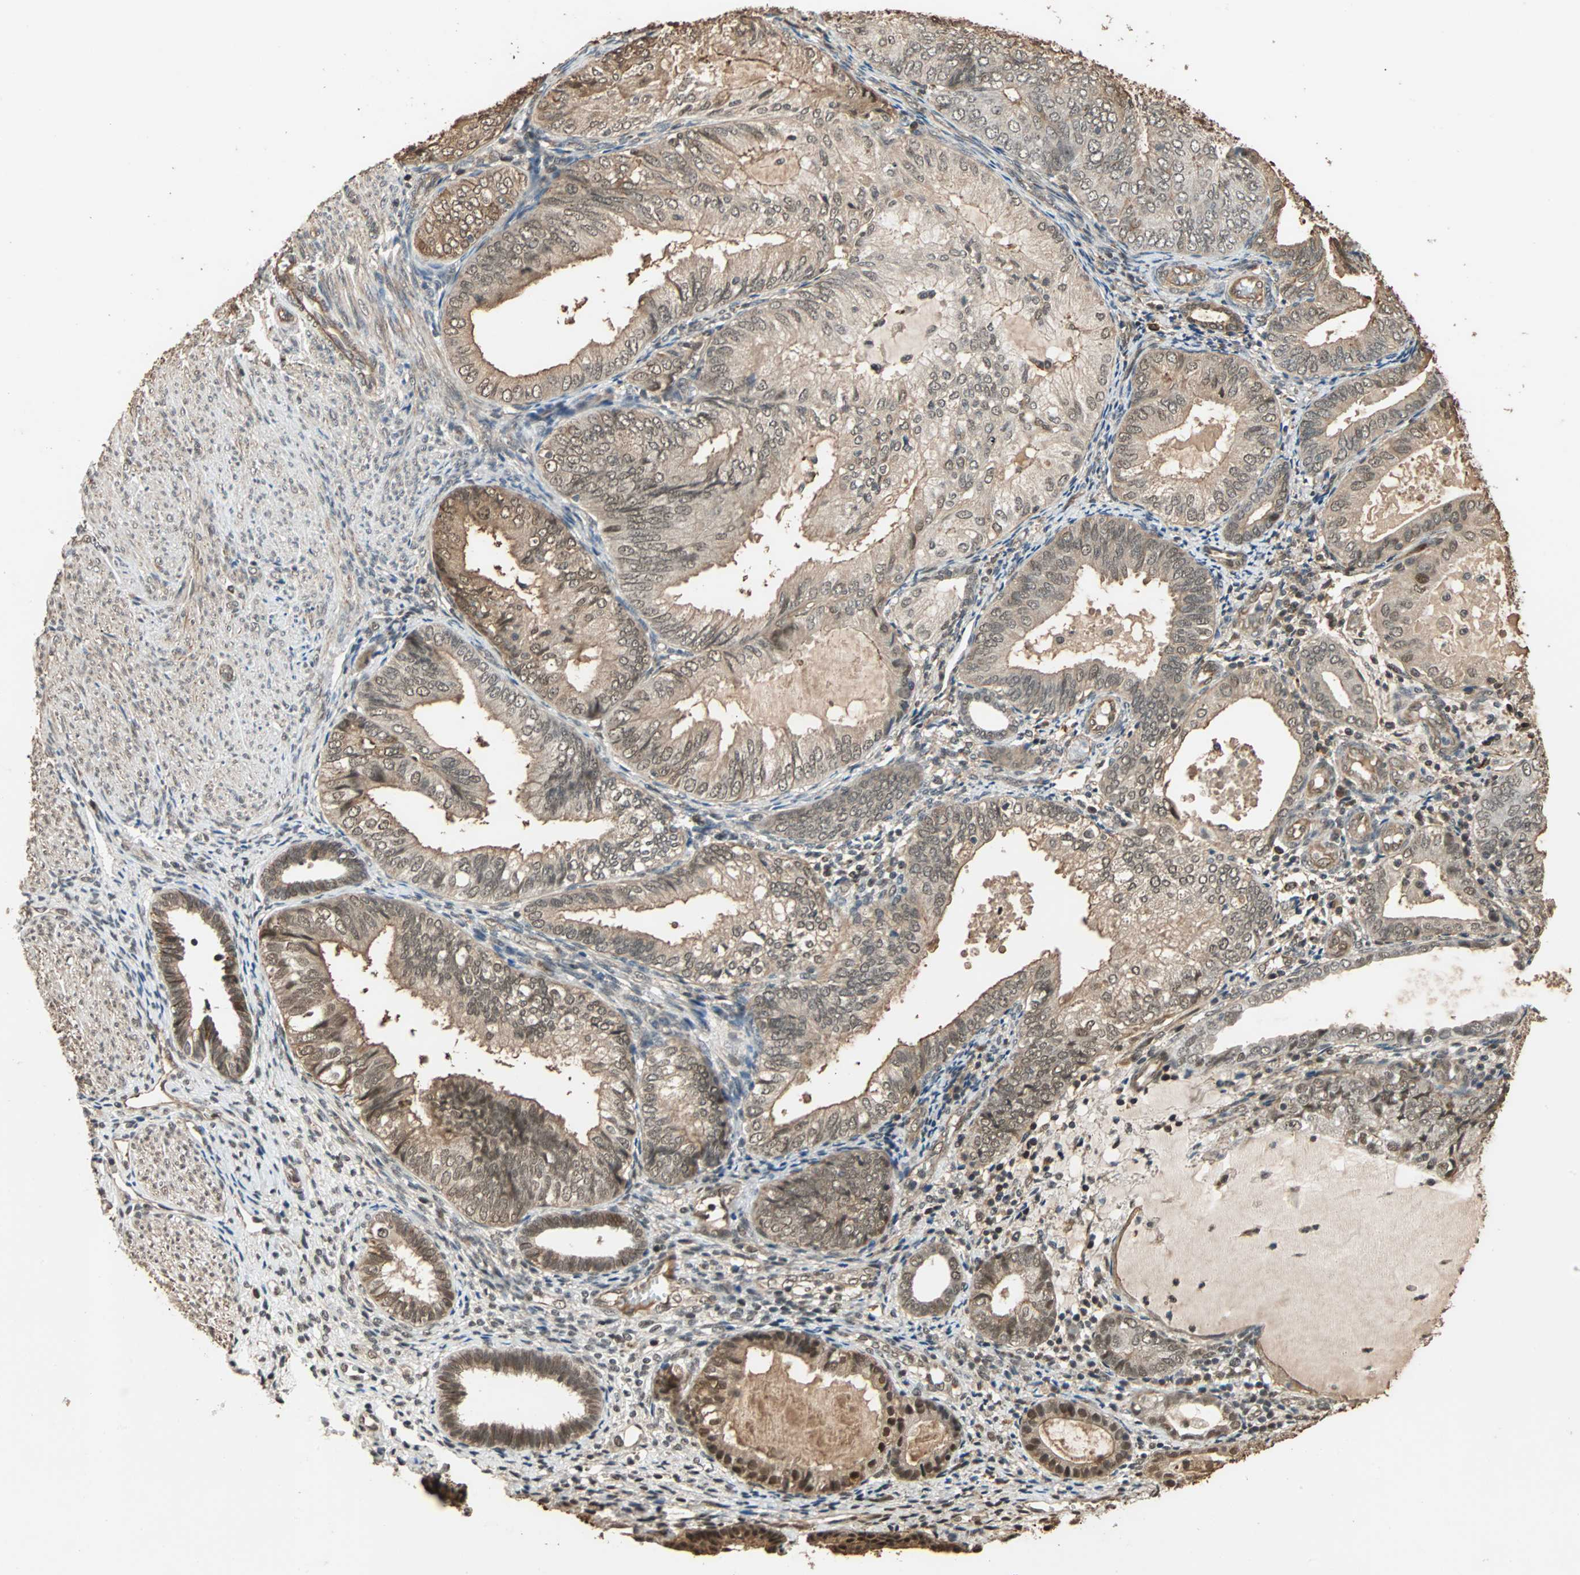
{"staining": {"intensity": "moderate", "quantity": ">75%", "location": "cytoplasmic/membranous,nuclear"}, "tissue": "endometrial cancer", "cell_type": "Tumor cells", "image_type": "cancer", "snomed": [{"axis": "morphology", "description": "Adenocarcinoma, NOS"}, {"axis": "topography", "description": "Endometrium"}], "caption": "This micrograph demonstrates immunohistochemistry staining of endometrial cancer (adenocarcinoma), with medium moderate cytoplasmic/membranous and nuclear positivity in about >75% of tumor cells.", "gene": "CDC5L", "patient": {"sex": "female", "age": 81}}